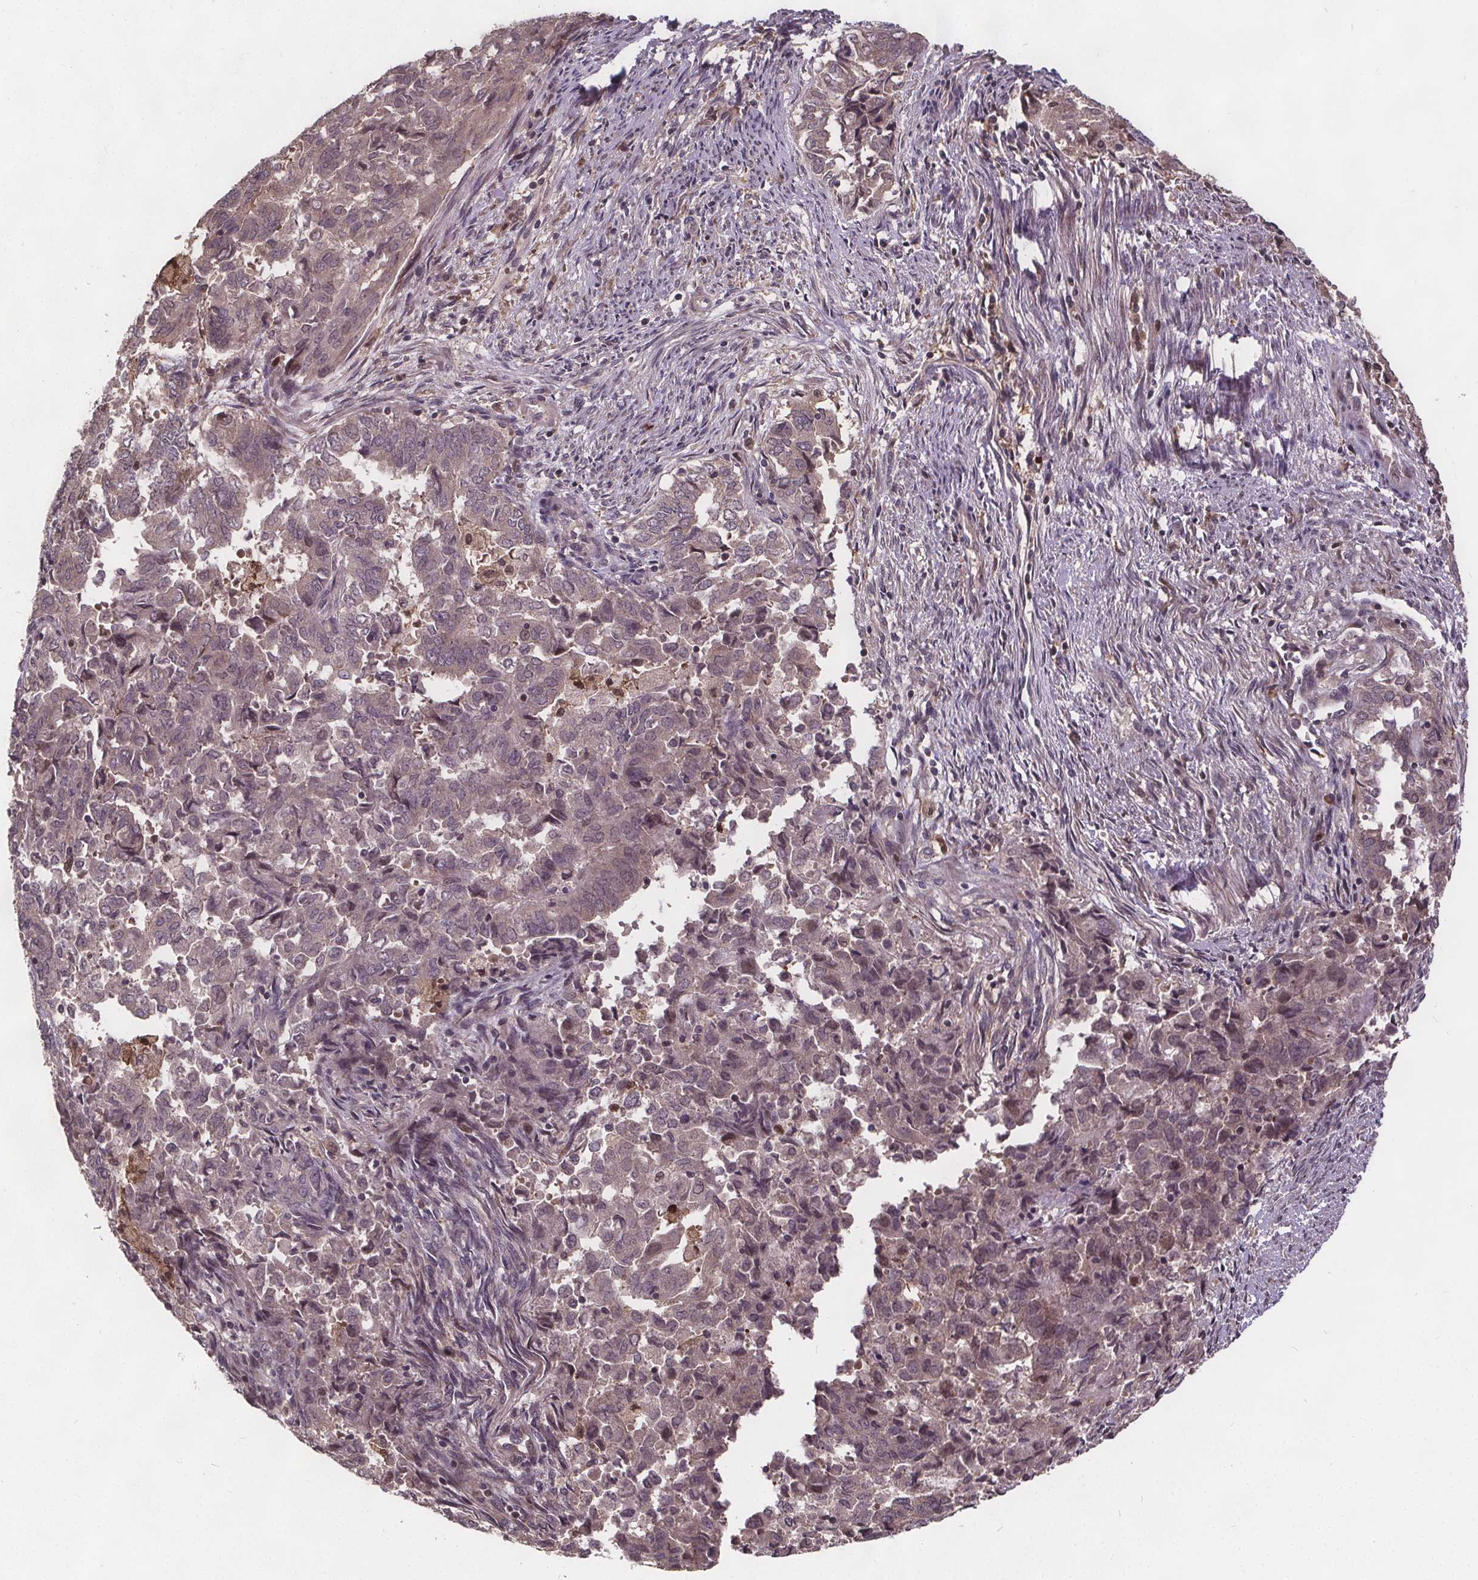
{"staining": {"intensity": "negative", "quantity": "none", "location": "none"}, "tissue": "endometrial cancer", "cell_type": "Tumor cells", "image_type": "cancer", "snomed": [{"axis": "morphology", "description": "Adenocarcinoma, NOS"}, {"axis": "topography", "description": "Endometrium"}], "caption": "High power microscopy micrograph of an immunohistochemistry micrograph of endometrial adenocarcinoma, revealing no significant positivity in tumor cells.", "gene": "USP9X", "patient": {"sex": "female", "age": 72}}